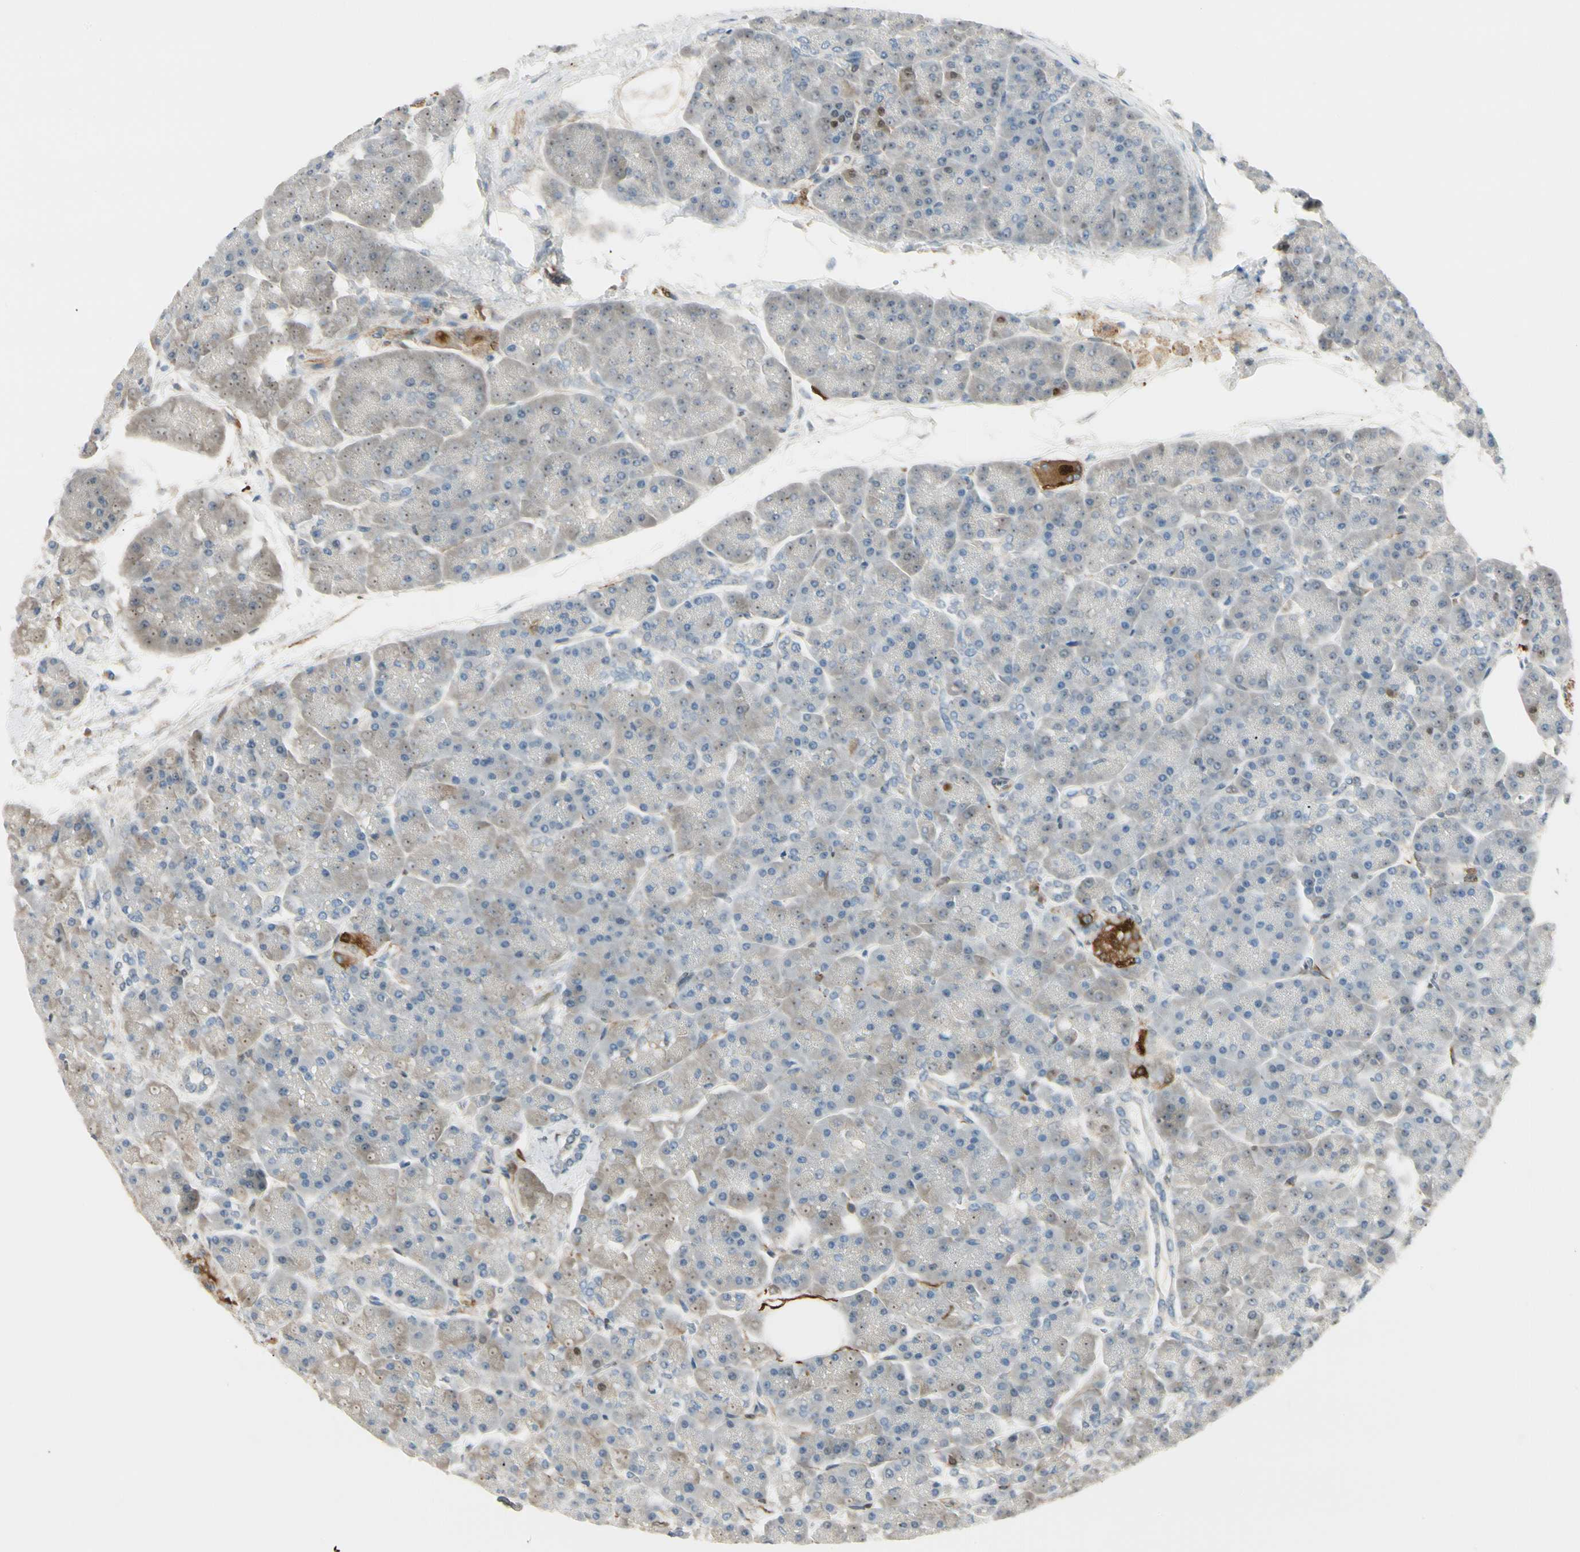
{"staining": {"intensity": "weak", "quantity": "<25%", "location": "cytoplasmic/membranous"}, "tissue": "pancreas", "cell_type": "Exocrine glandular cells", "image_type": "normal", "snomed": [{"axis": "morphology", "description": "Normal tissue, NOS"}, {"axis": "topography", "description": "Pancreas"}], "caption": "There is no significant staining in exocrine glandular cells of pancreas. The staining was performed using DAB to visualize the protein expression in brown, while the nuclei were stained in blue with hematoxylin (Magnification: 20x).", "gene": "FTH1", "patient": {"sex": "female", "age": 70}}